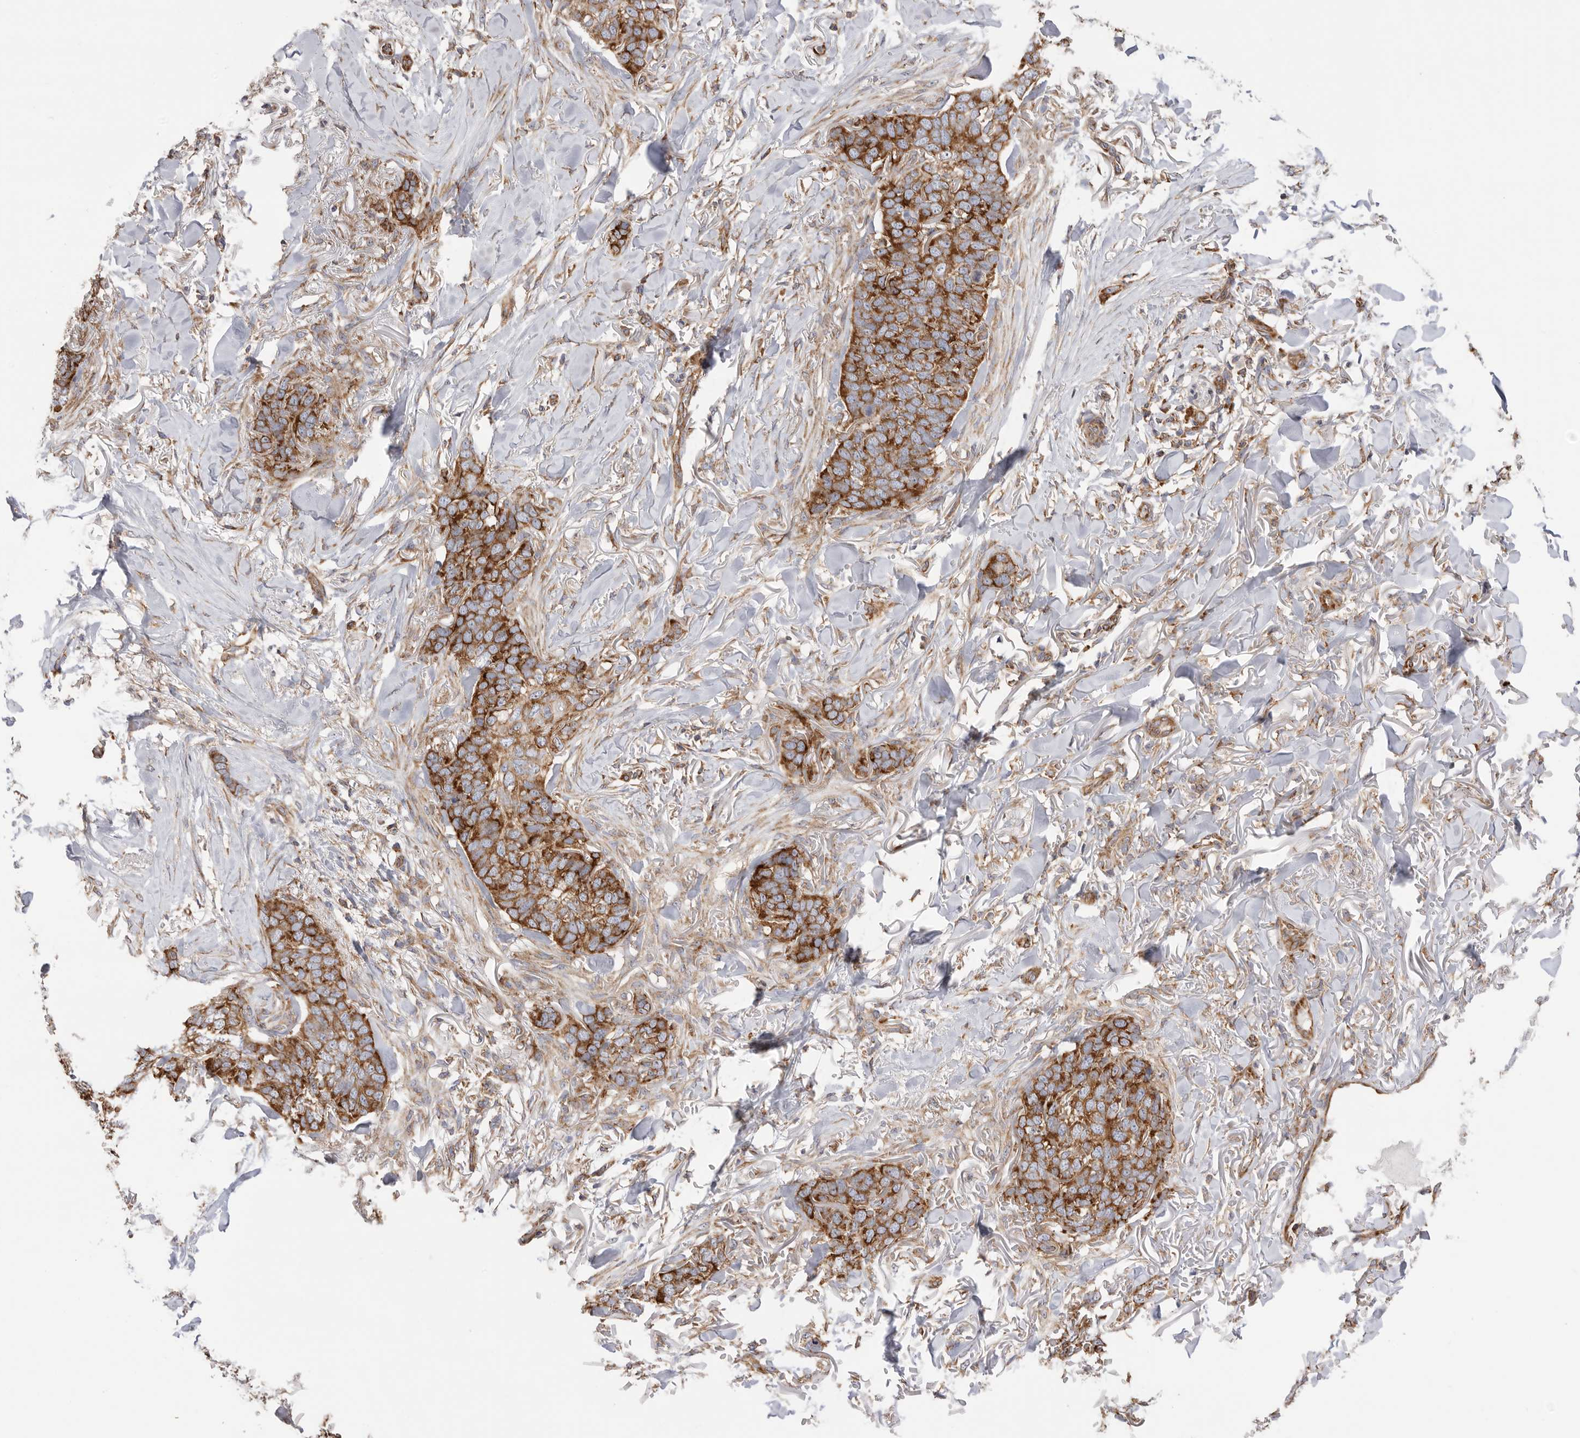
{"staining": {"intensity": "strong", "quantity": ">75%", "location": "cytoplasmic/membranous"}, "tissue": "skin cancer", "cell_type": "Tumor cells", "image_type": "cancer", "snomed": [{"axis": "morphology", "description": "Normal tissue, NOS"}, {"axis": "morphology", "description": "Basal cell carcinoma"}, {"axis": "topography", "description": "Skin"}], "caption": "A brown stain shows strong cytoplasmic/membranous expression of a protein in skin cancer tumor cells.", "gene": "SERBP1", "patient": {"sex": "male", "age": 77}}